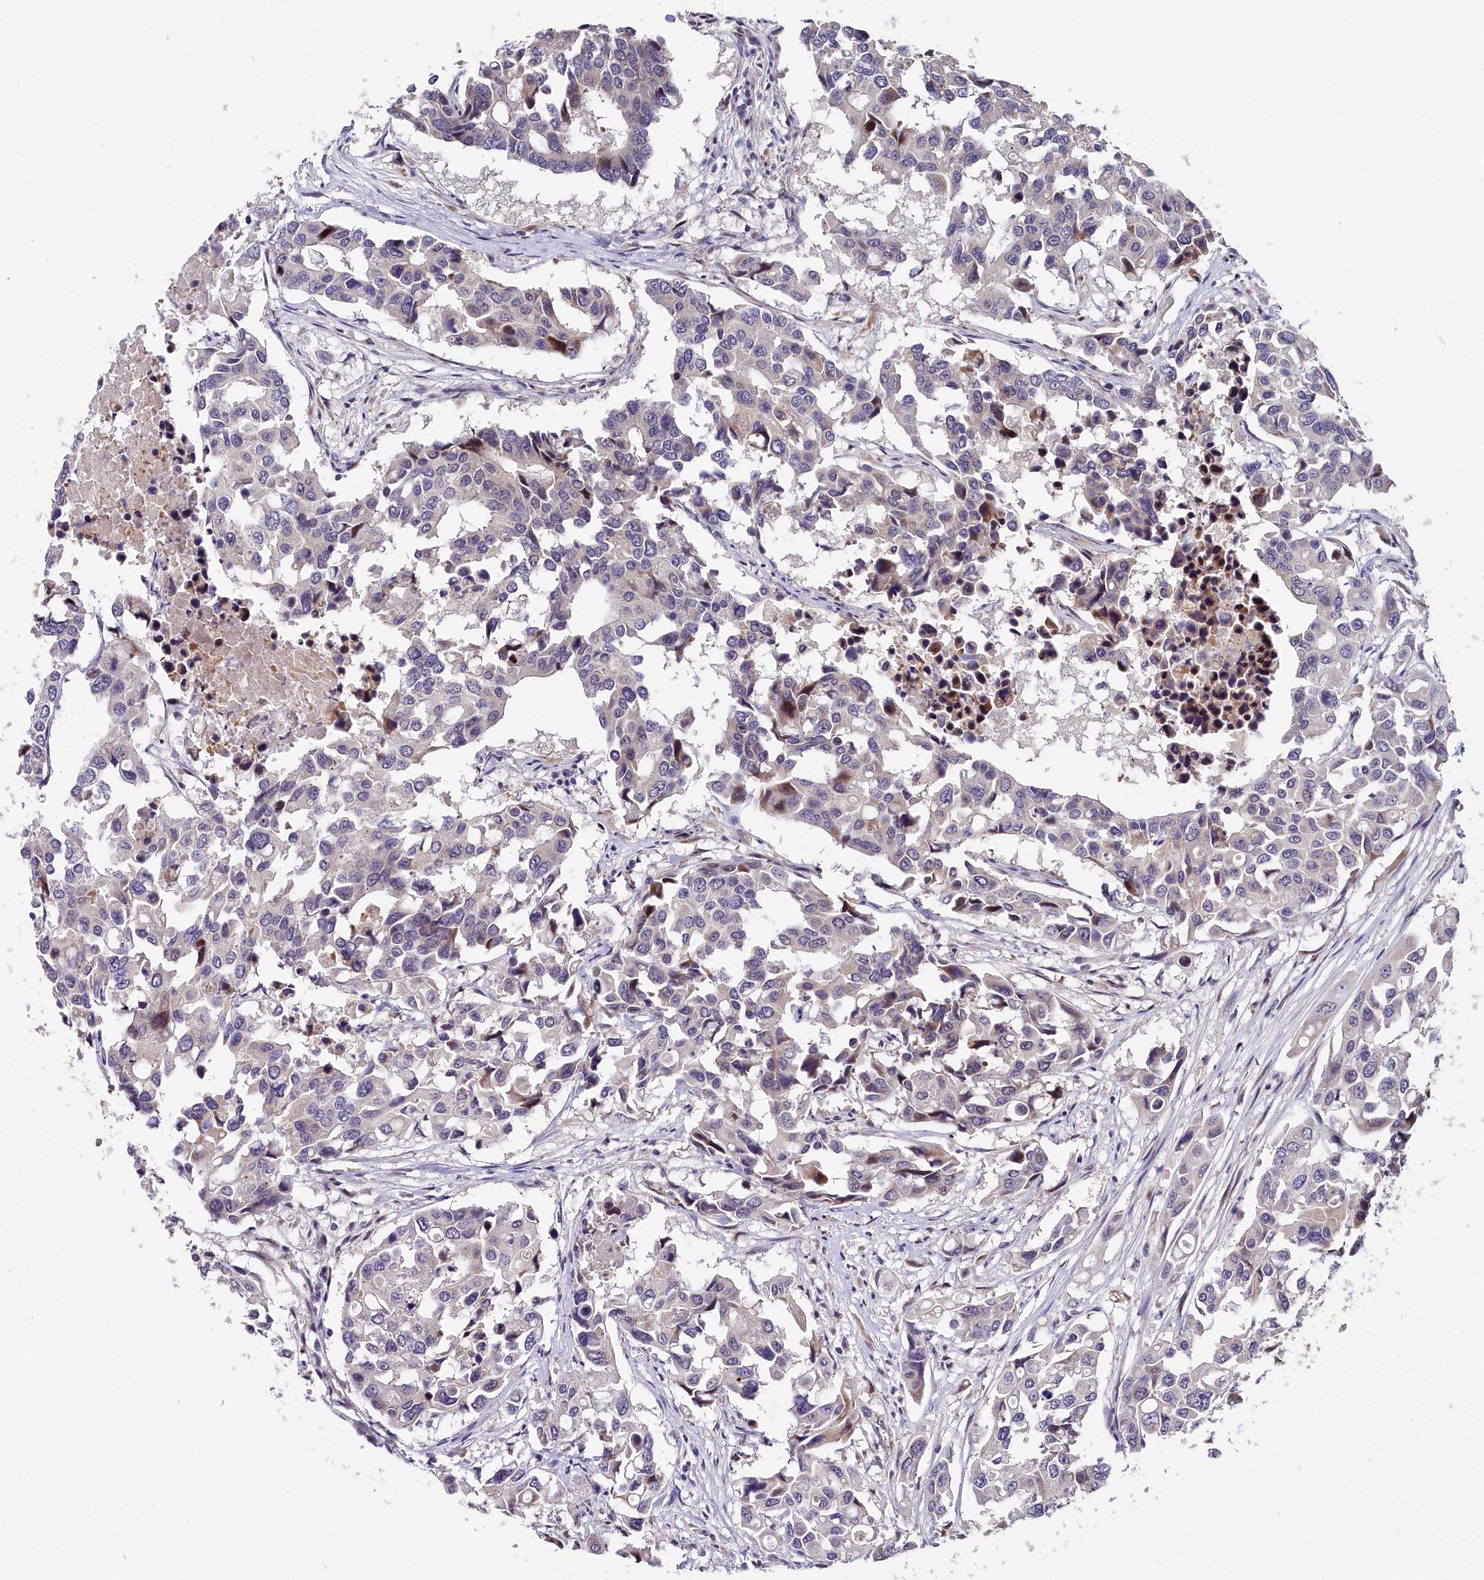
{"staining": {"intensity": "negative", "quantity": "none", "location": "none"}, "tissue": "colorectal cancer", "cell_type": "Tumor cells", "image_type": "cancer", "snomed": [{"axis": "morphology", "description": "Adenocarcinoma, NOS"}, {"axis": "topography", "description": "Colon"}], "caption": "The immunohistochemistry histopathology image has no significant positivity in tumor cells of colorectal adenocarcinoma tissue.", "gene": "AP1M1", "patient": {"sex": "male", "age": 77}}